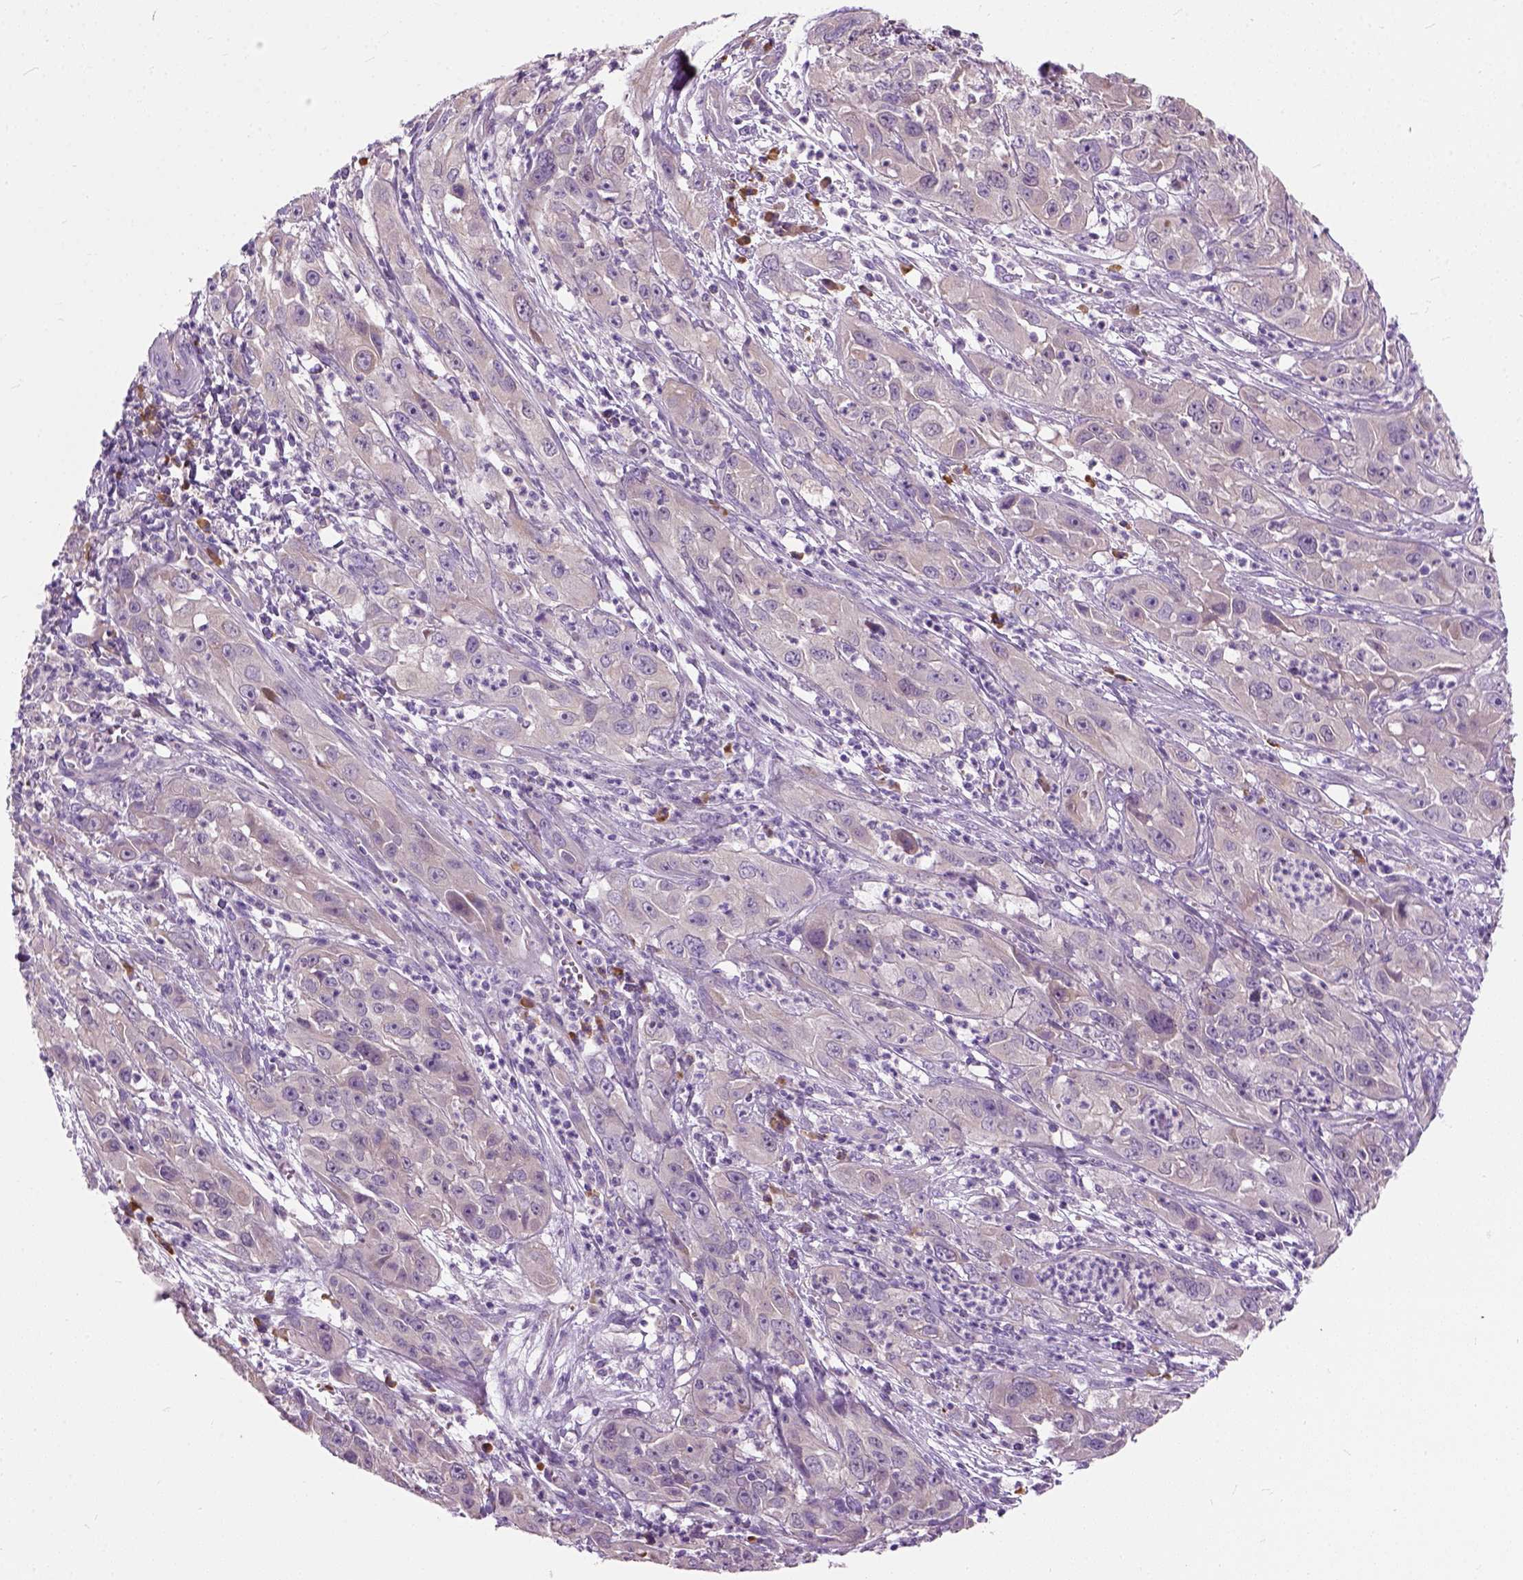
{"staining": {"intensity": "negative", "quantity": "none", "location": "none"}, "tissue": "cervical cancer", "cell_type": "Tumor cells", "image_type": "cancer", "snomed": [{"axis": "morphology", "description": "Squamous cell carcinoma, NOS"}, {"axis": "topography", "description": "Cervix"}], "caption": "Immunohistochemistry (IHC) image of cervical cancer stained for a protein (brown), which reveals no positivity in tumor cells. (DAB IHC, high magnification).", "gene": "TRIM72", "patient": {"sex": "female", "age": 32}}